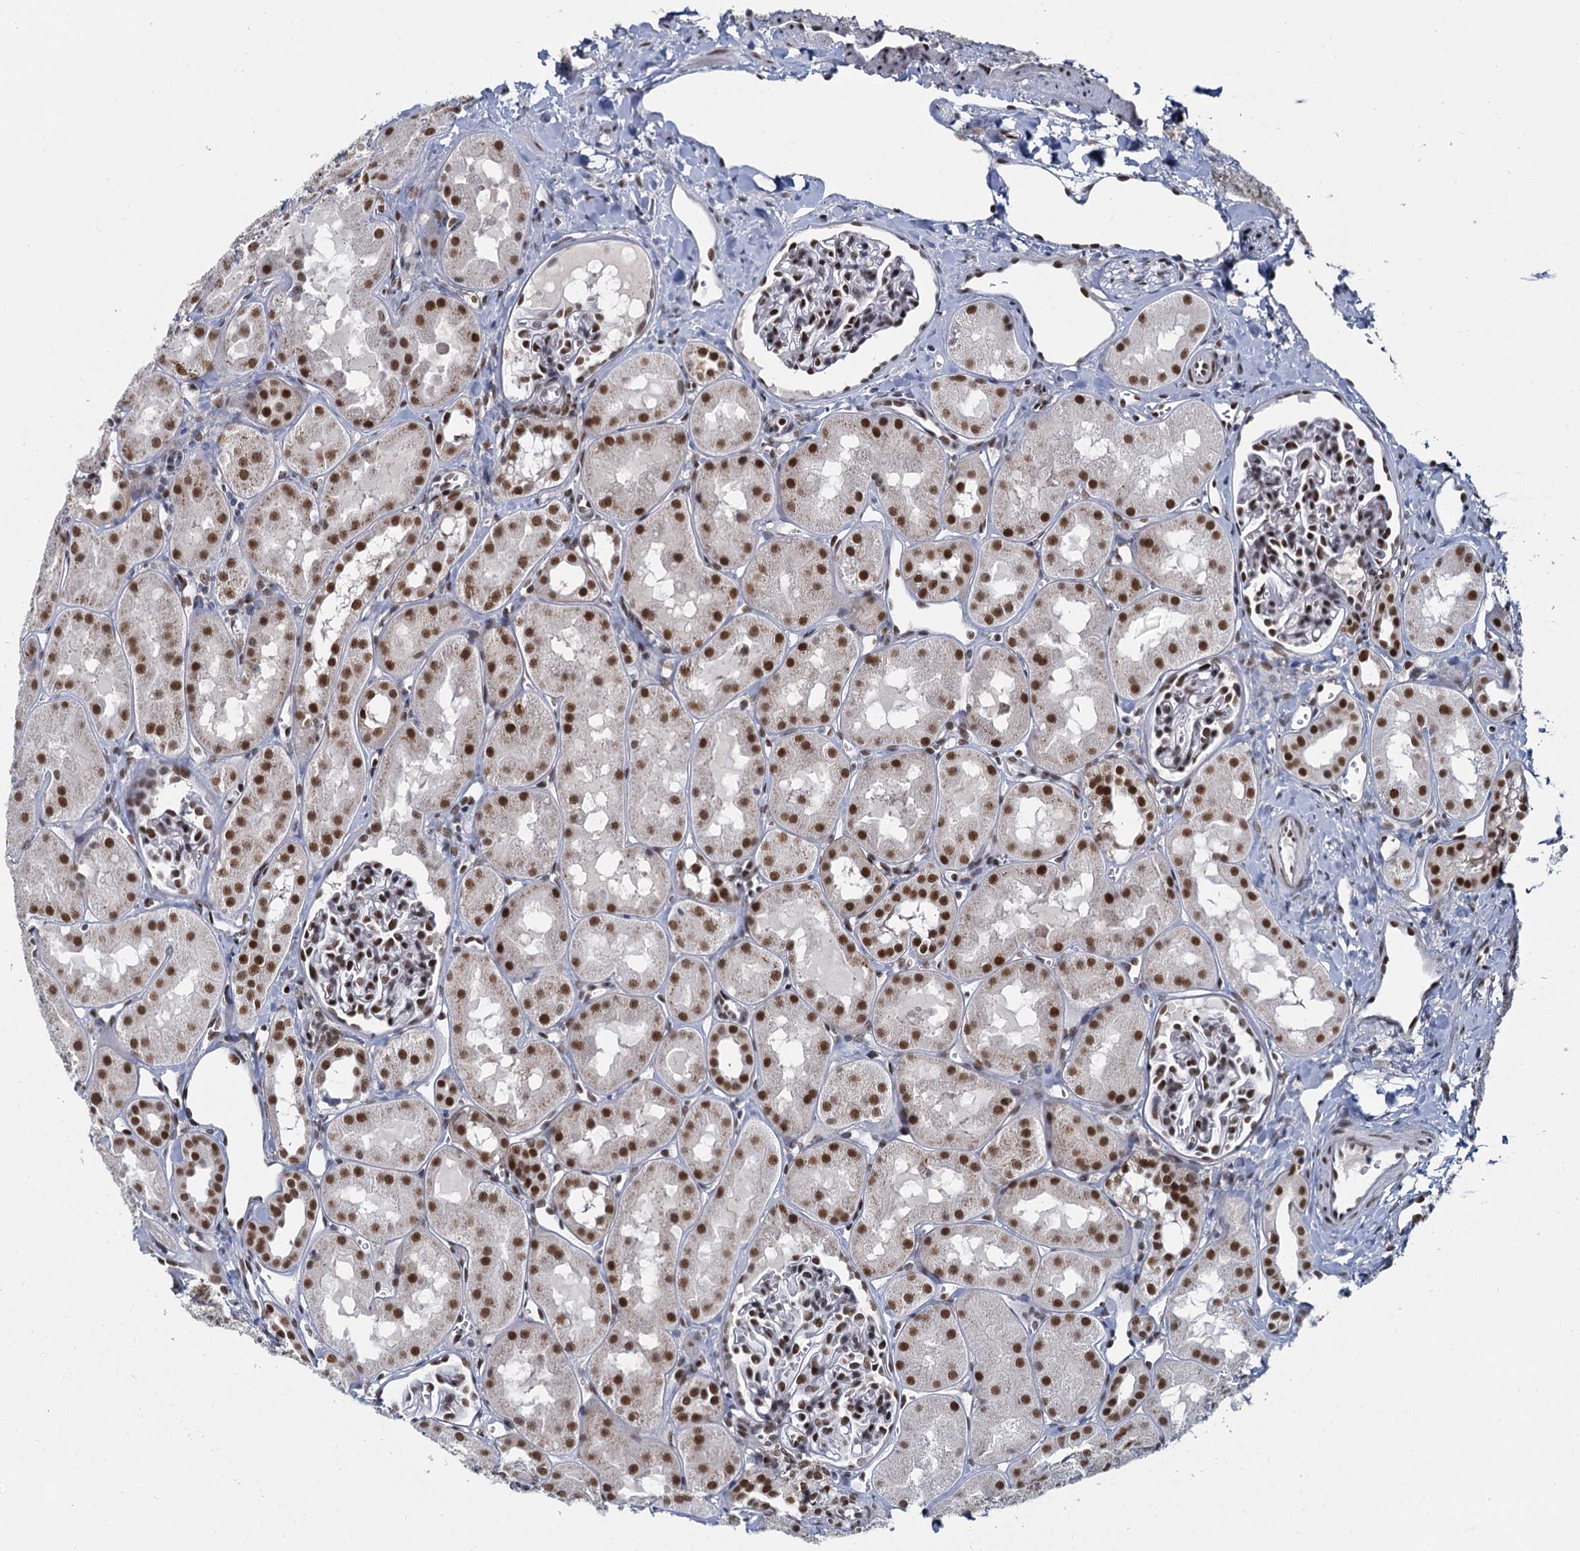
{"staining": {"intensity": "strong", "quantity": "25%-75%", "location": "nuclear"}, "tissue": "kidney", "cell_type": "Cells in glomeruli", "image_type": "normal", "snomed": [{"axis": "morphology", "description": "Normal tissue, NOS"}, {"axis": "topography", "description": "Kidney"}, {"axis": "topography", "description": "Urinary bladder"}], "caption": "Immunohistochemical staining of benign kidney demonstrates 25%-75% levels of strong nuclear protein positivity in approximately 25%-75% of cells in glomeruli. The staining was performed using DAB (3,3'-diaminobenzidine) to visualize the protein expression in brown, while the nuclei were stained in blue with hematoxylin (Magnification: 20x).", "gene": "RPRD1A", "patient": {"sex": "male", "age": 16}}